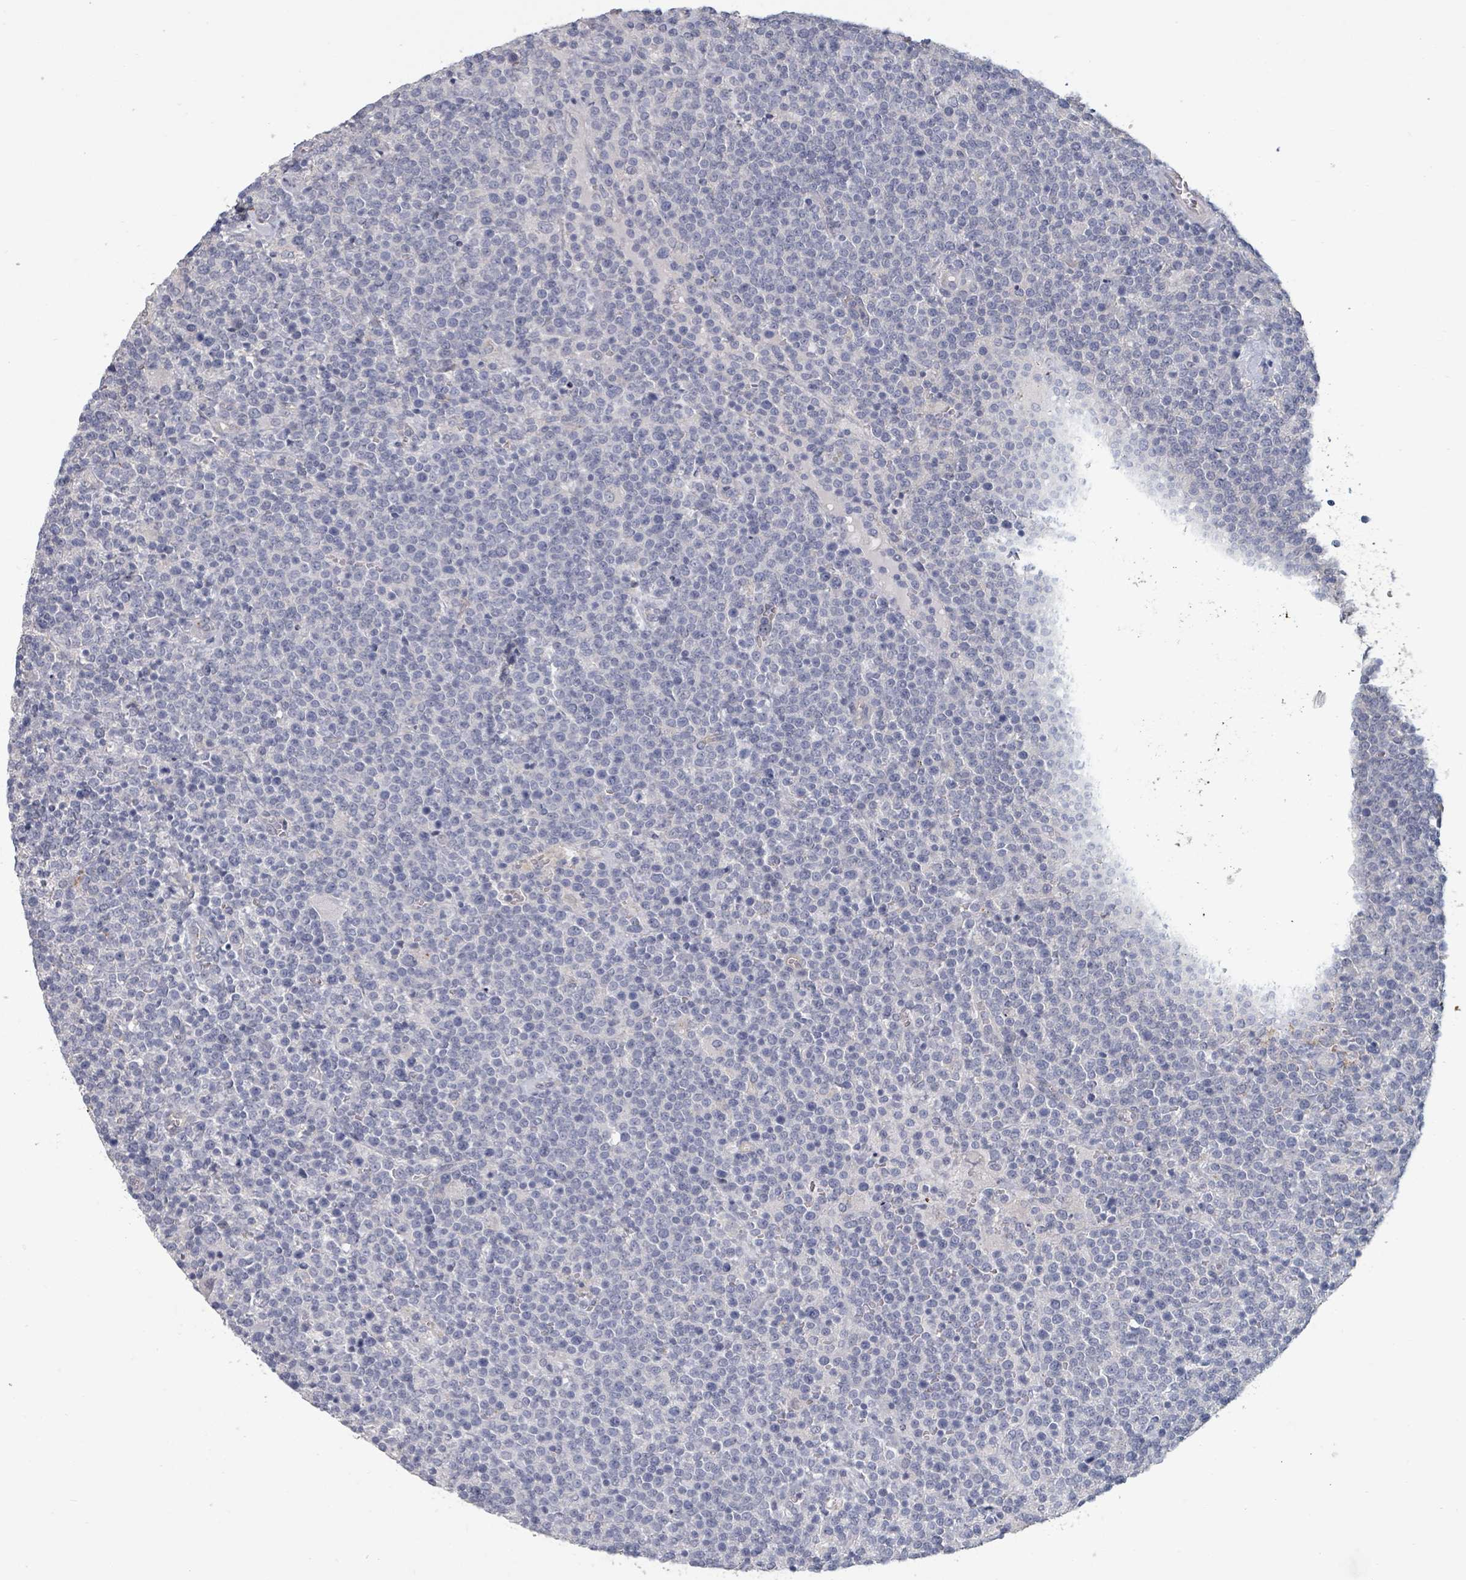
{"staining": {"intensity": "negative", "quantity": "none", "location": "none"}, "tissue": "lymphoma", "cell_type": "Tumor cells", "image_type": "cancer", "snomed": [{"axis": "morphology", "description": "Malignant lymphoma, non-Hodgkin's type, High grade"}, {"axis": "topography", "description": "Lymph node"}], "caption": "High magnification brightfield microscopy of high-grade malignant lymphoma, non-Hodgkin's type stained with DAB (brown) and counterstained with hematoxylin (blue): tumor cells show no significant positivity.", "gene": "PLAUR", "patient": {"sex": "male", "age": 61}}